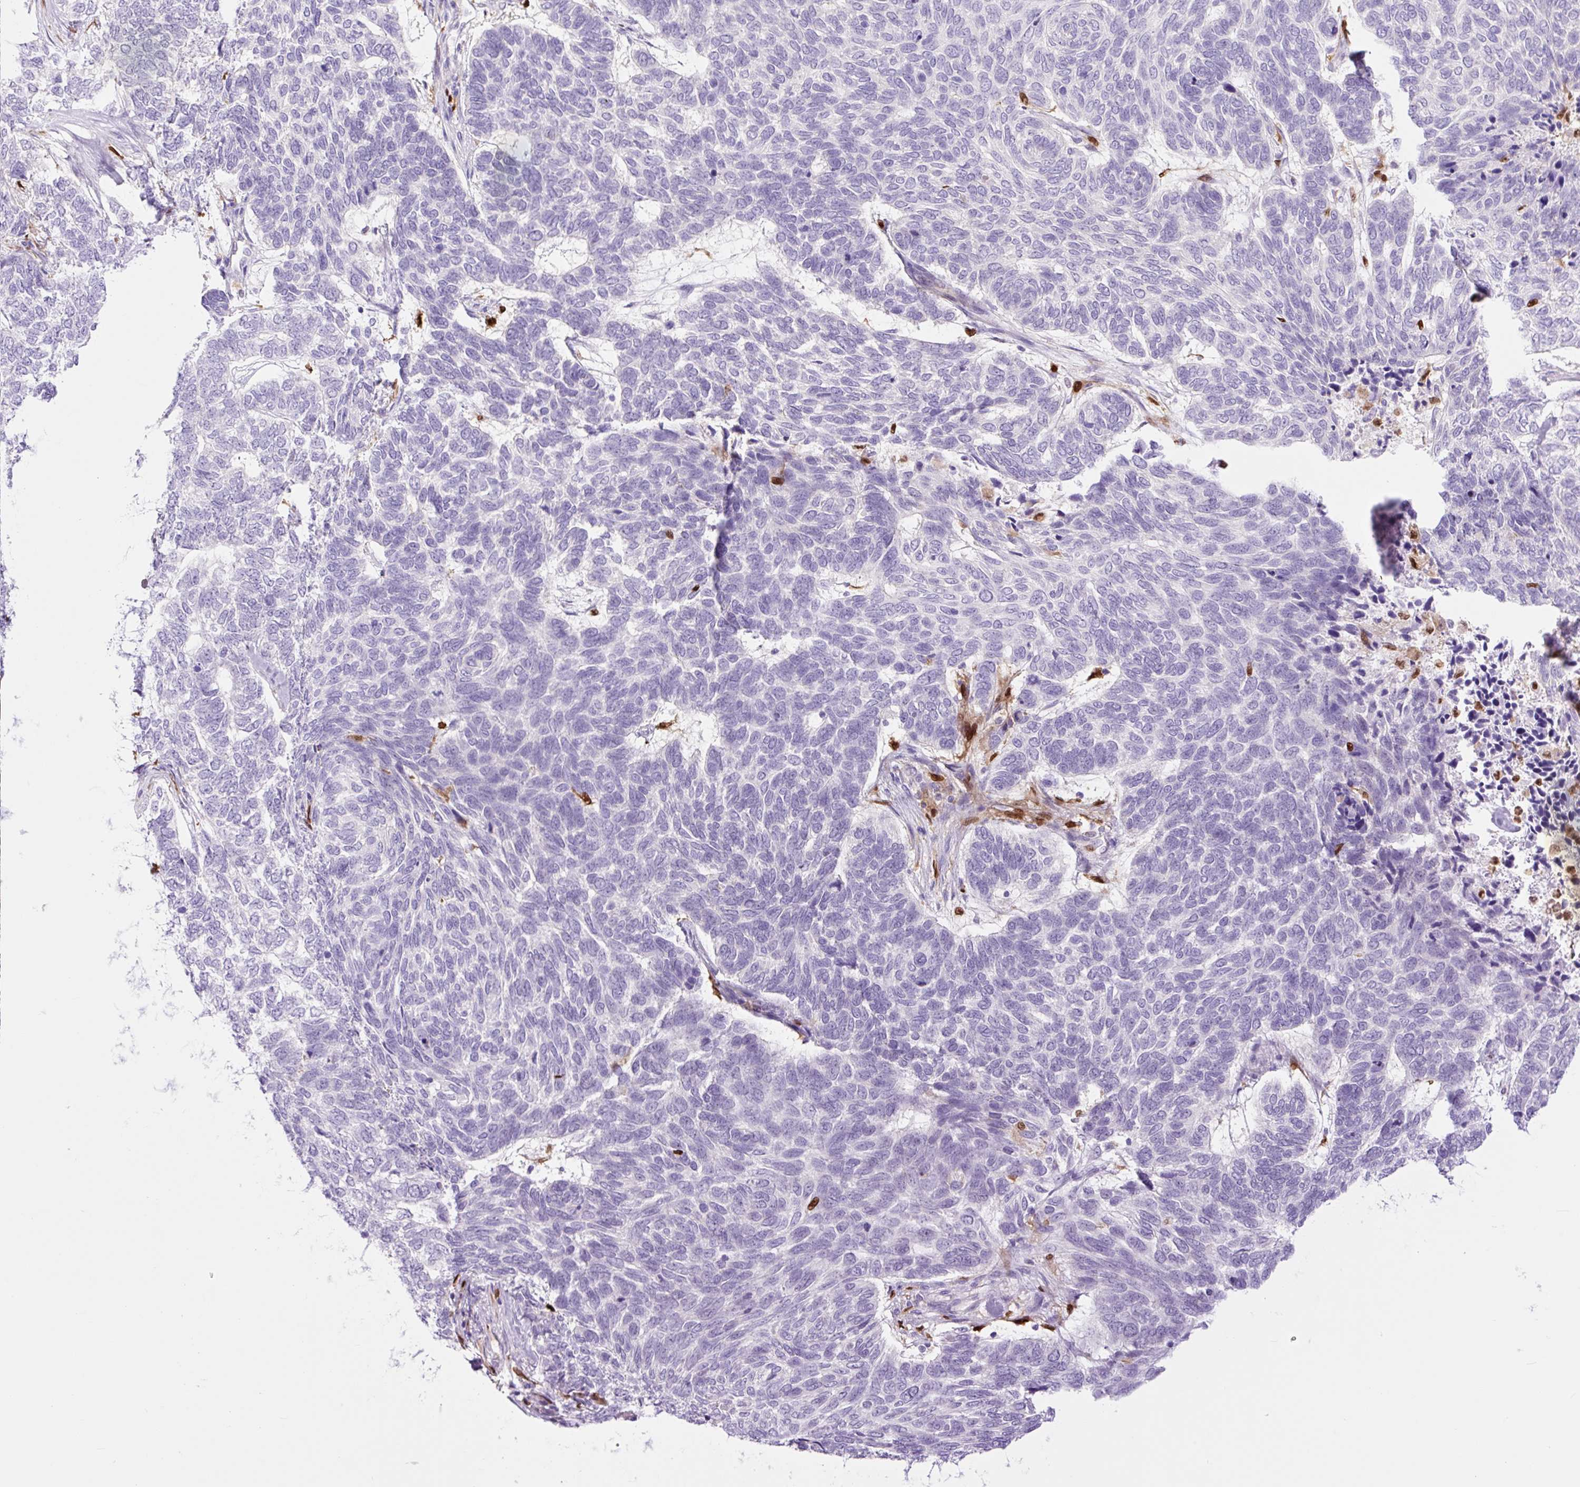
{"staining": {"intensity": "negative", "quantity": "none", "location": "none"}, "tissue": "skin cancer", "cell_type": "Tumor cells", "image_type": "cancer", "snomed": [{"axis": "morphology", "description": "Basal cell carcinoma"}, {"axis": "topography", "description": "Skin"}], "caption": "A high-resolution photomicrograph shows IHC staining of skin basal cell carcinoma, which shows no significant expression in tumor cells. (DAB IHC visualized using brightfield microscopy, high magnification).", "gene": "SPI1", "patient": {"sex": "female", "age": 65}}